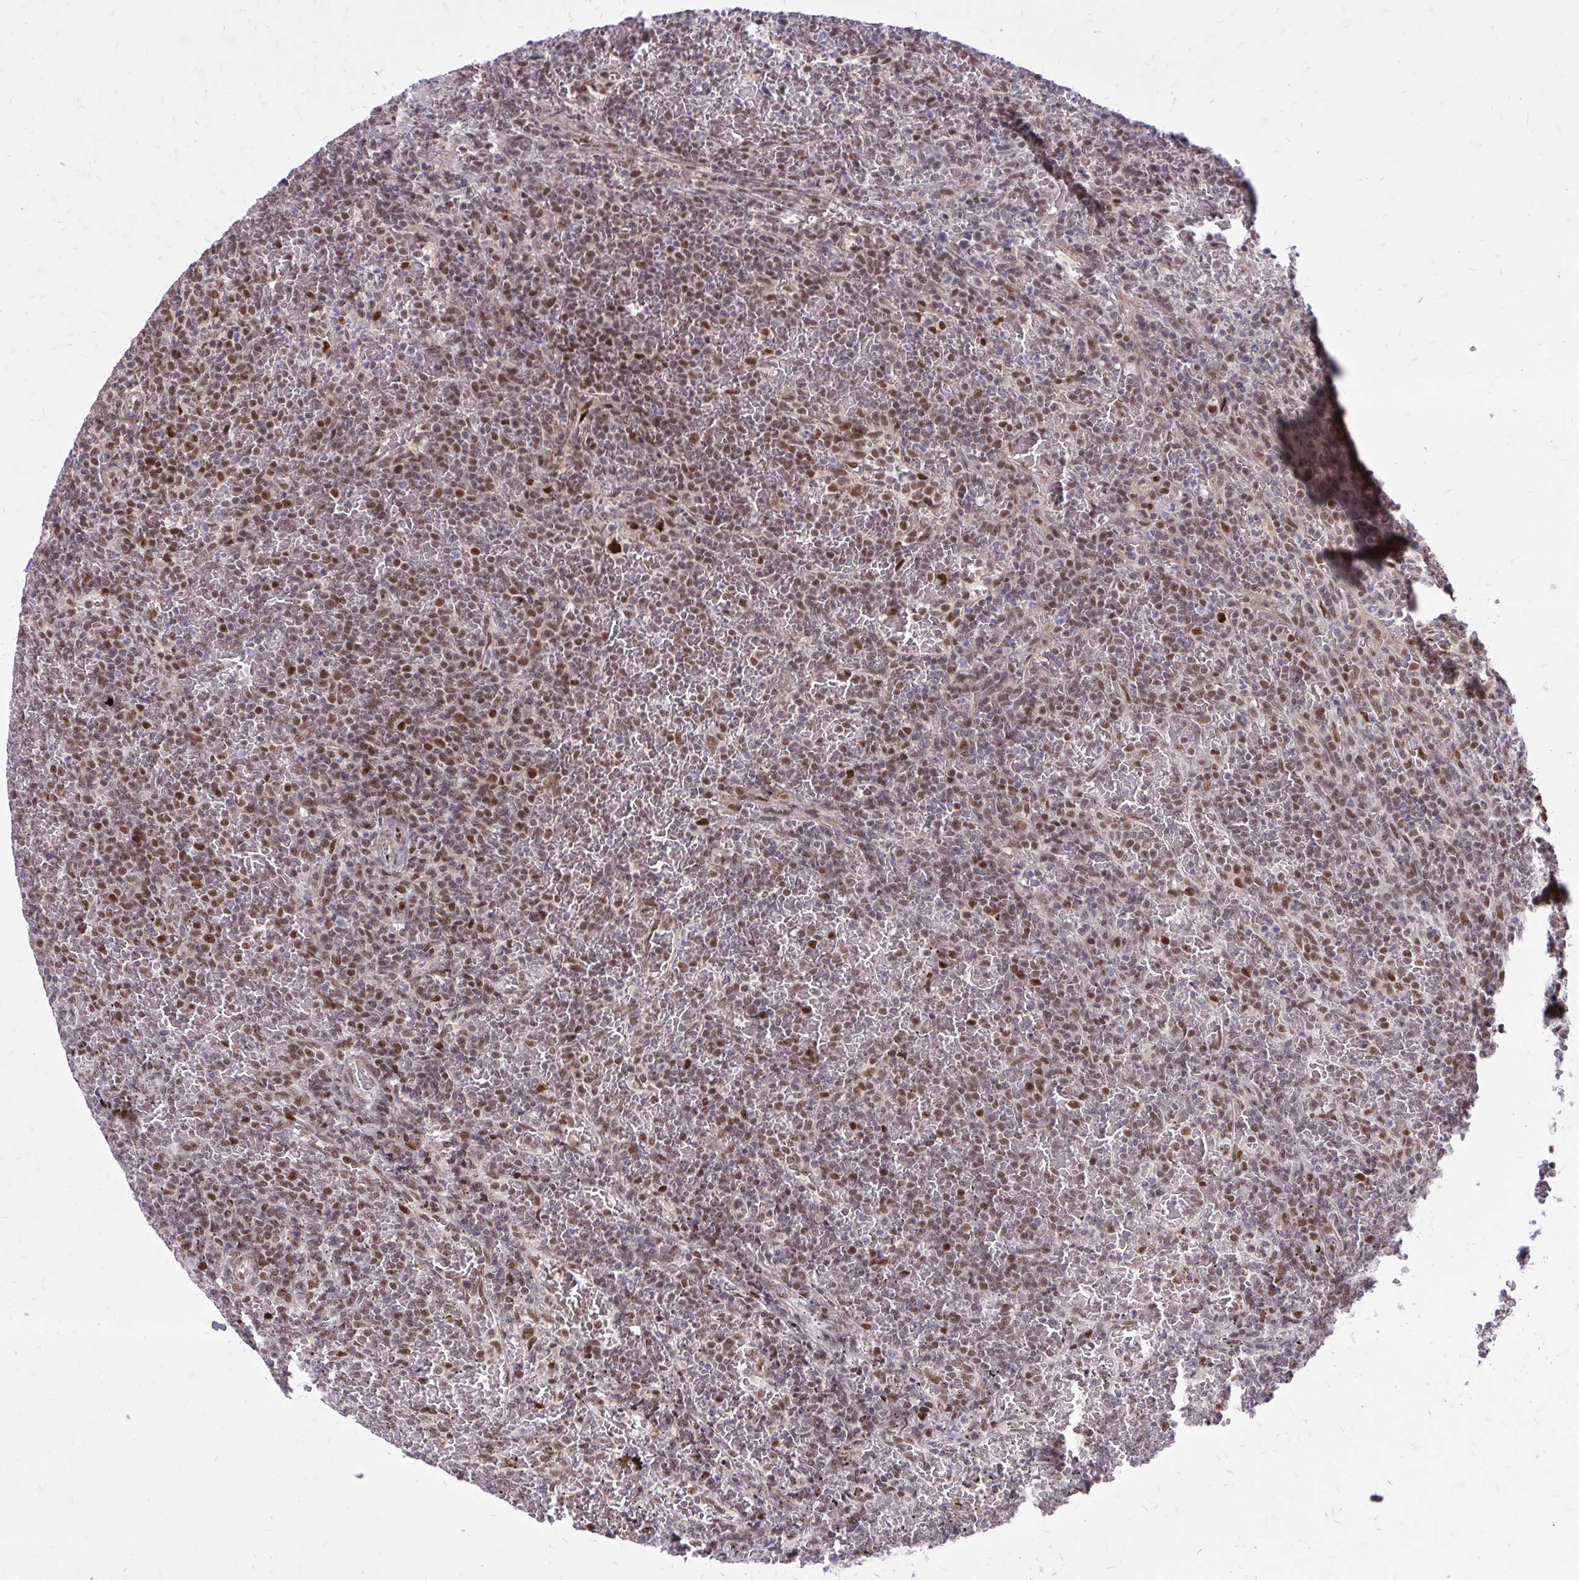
{"staining": {"intensity": "moderate", "quantity": ">75%", "location": "nuclear"}, "tissue": "lymphoma", "cell_type": "Tumor cells", "image_type": "cancer", "snomed": [{"axis": "morphology", "description": "Malignant lymphoma, non-Hodgkin's type, Low grade"}, {"axis": "topography", "description": "Spleen"}], "caption": "Immunohistochemistry histopathology image of neoplastic tissue: human low-grade malignant lymphoma, non-Hodgkin's type stained using immunohistochemistry displays medium levels of moderate protein expression localized specifically in the nuclear of tumor cells, appearing as a nuclear brown color.", "gene": "PSME4", "patient": {"sex": "female", "age": 77}}